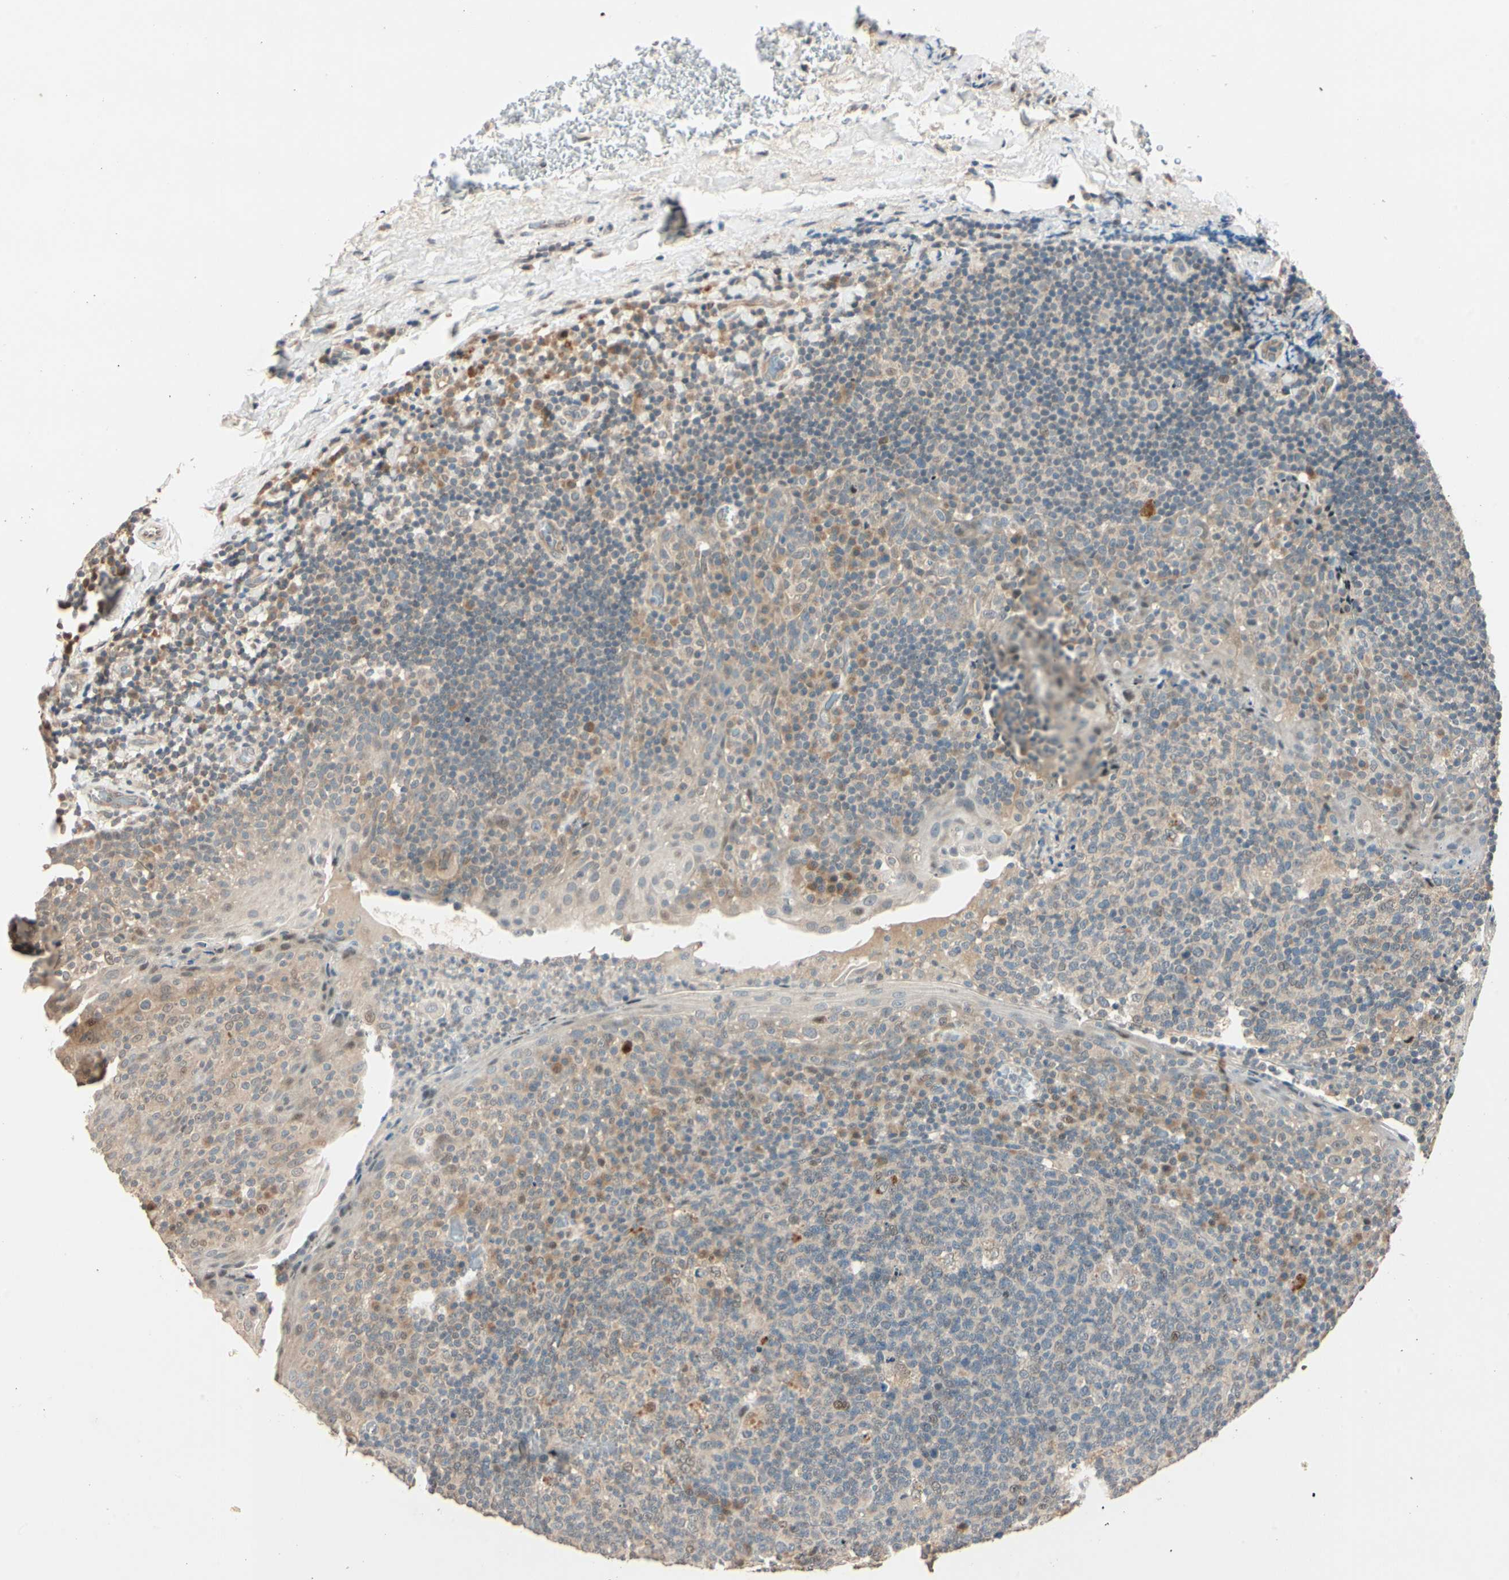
{"staining": {"intensity": "weak", "quantity": "25%-75%", "location": "cytoplasmic/membranous"}, "tissue": "tonsil", "cell_type": "Germinal center cells", "image_type": "normal", "snomed": [{"axis": "morphology", "description": "Normal tissue, NOS"}, {"axis": "topography", "description": "Tonsil"}], "caption": "Human tonsil stained with a brown dye shows weak cytoplasmic/membranous positive staining in approximately 25%-75% of germinal center cells.", "gene": "ACSL5", "patient": {"sex": "male", "age": 17}}